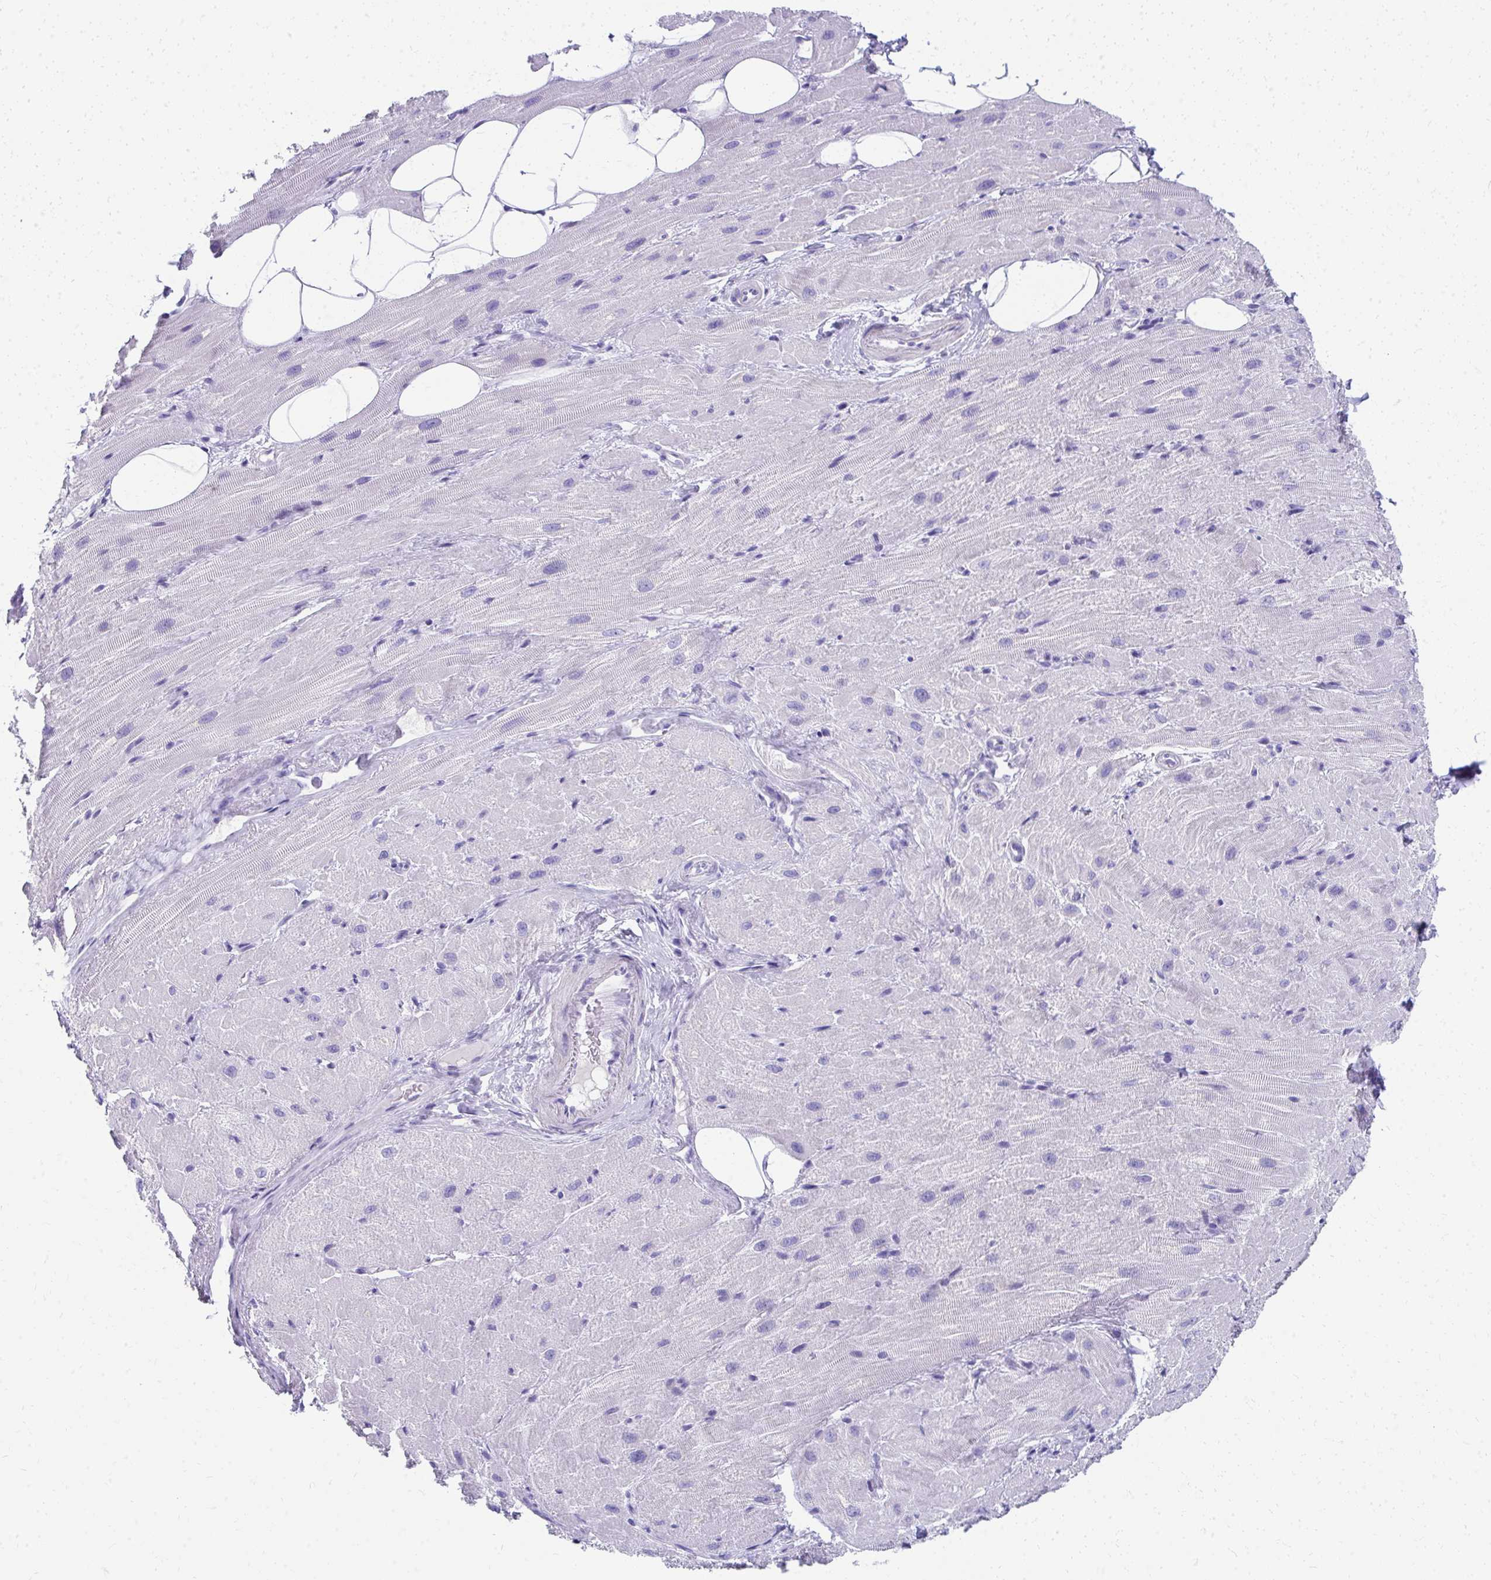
{"staining": {"intensity": "weak", "quantity": "<25%", "location": "cytoplasmic/membranous"}, "tissue": "heart muscle", "cell_type": "Cardiomyocytes", "image_type": "normal", "snomed": [{"axis": "morphology", "description": "Normal tissue, NOS"}, {"axis": "topography", "description": "Heart"}], "caption": "High power microscopy photomicrograph of an immunohistochemistry image of normal heart muscle, revealing no significant positivity in cardiomyocytes.", "gene": "SEC14L3", "patient": {"sex": "male", "age": 62}}